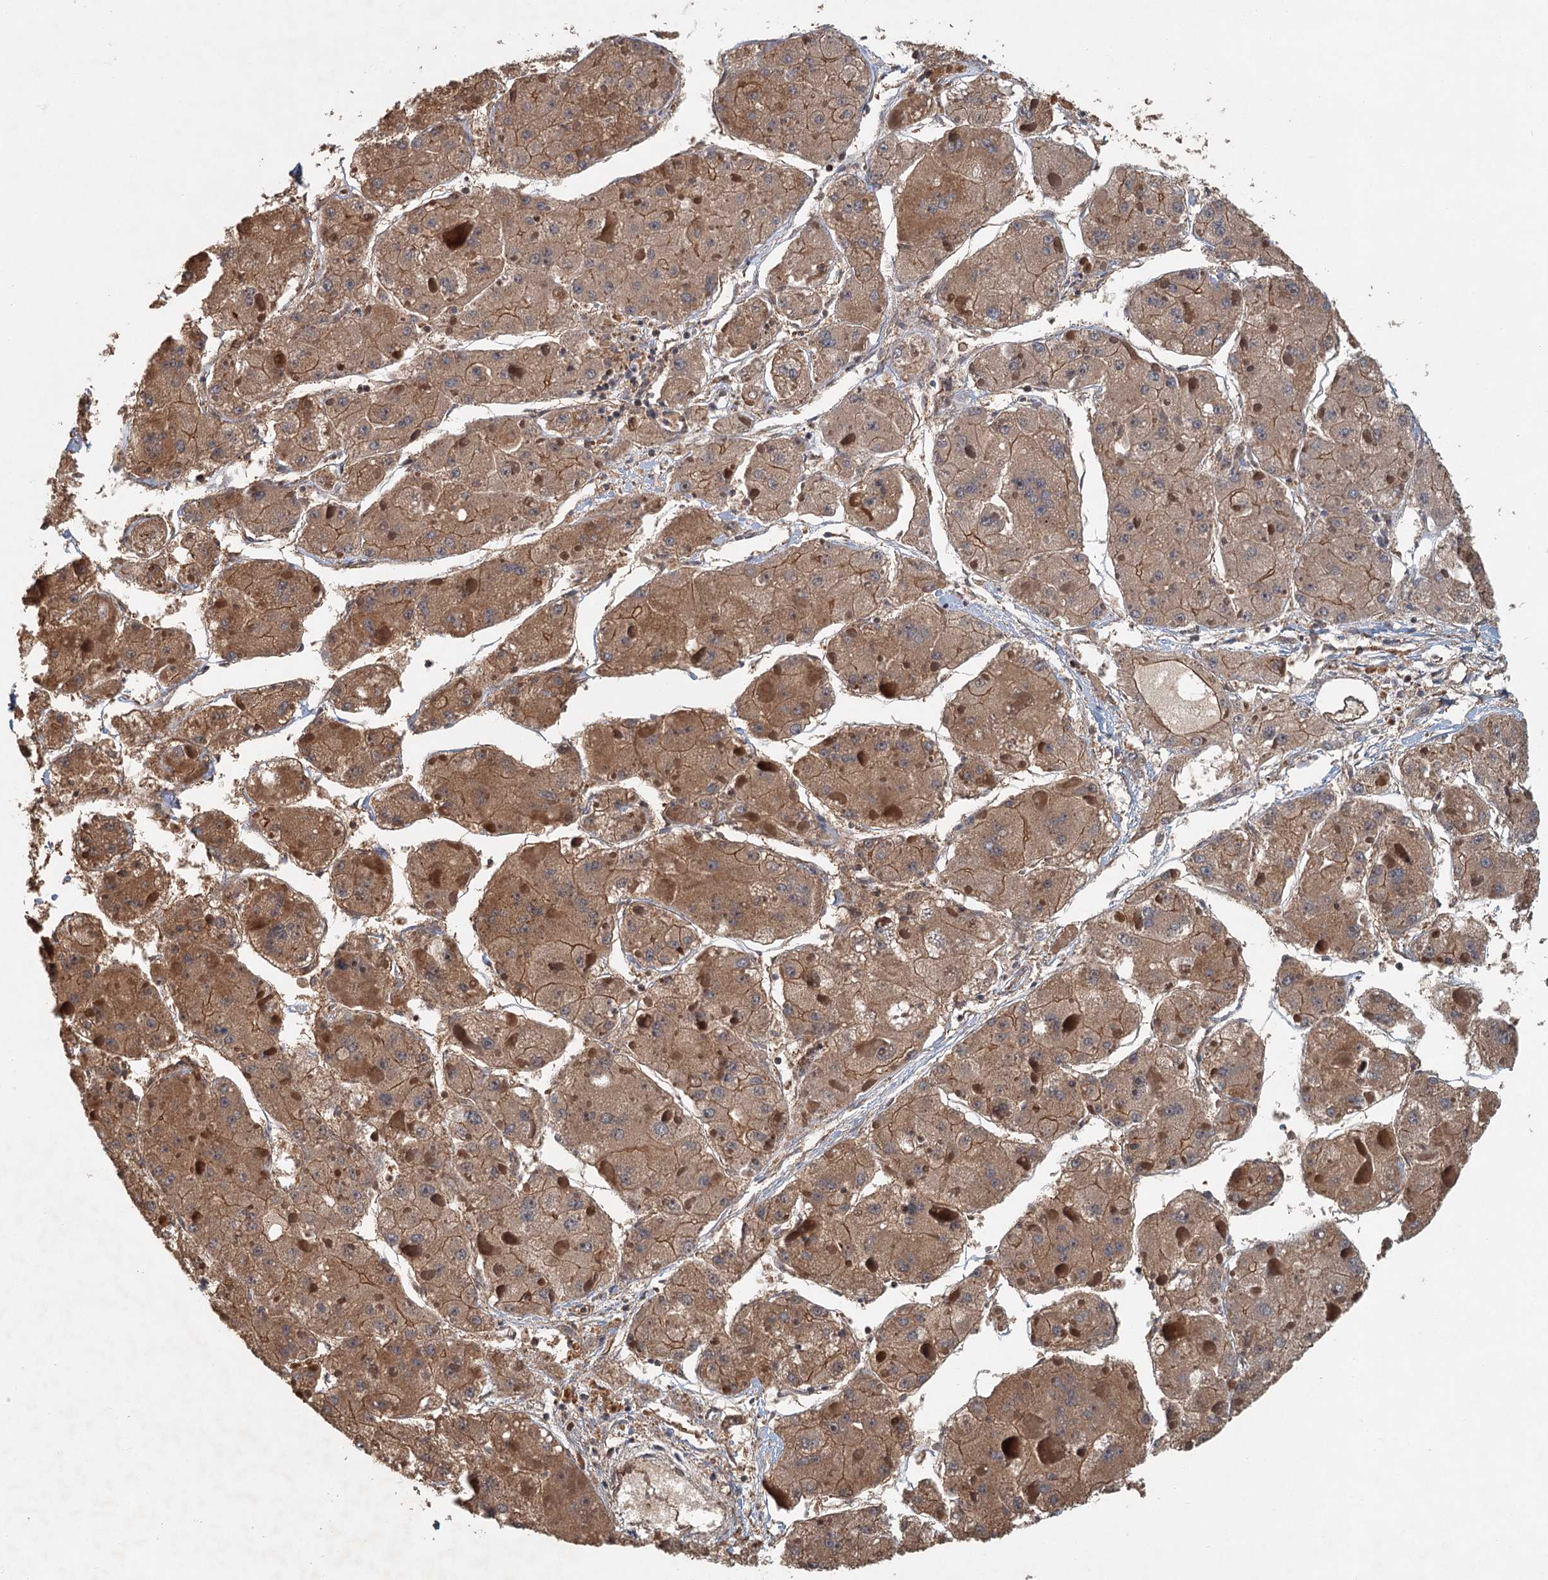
{"staining": {"intensity": "moderate", "quantity": ">75%", "location": "cytoplasmic/membranous"}, "tissue": "liver cancer", "cell_type": "Tumor cells", "image_type": "cancer", "snomed": [{"axis": "morphology", "description": "Carcinoma, Hepatocellular, NOS"}, {"axis": "topography", "description": "Liver"}], "caption": "Protein staining displays moderate cytoplasmic/membranous expression in about >75% of tumor cells in liver cancer.", "gene": "ZNF527", "patient": {"sex": "female", "age": 73}}